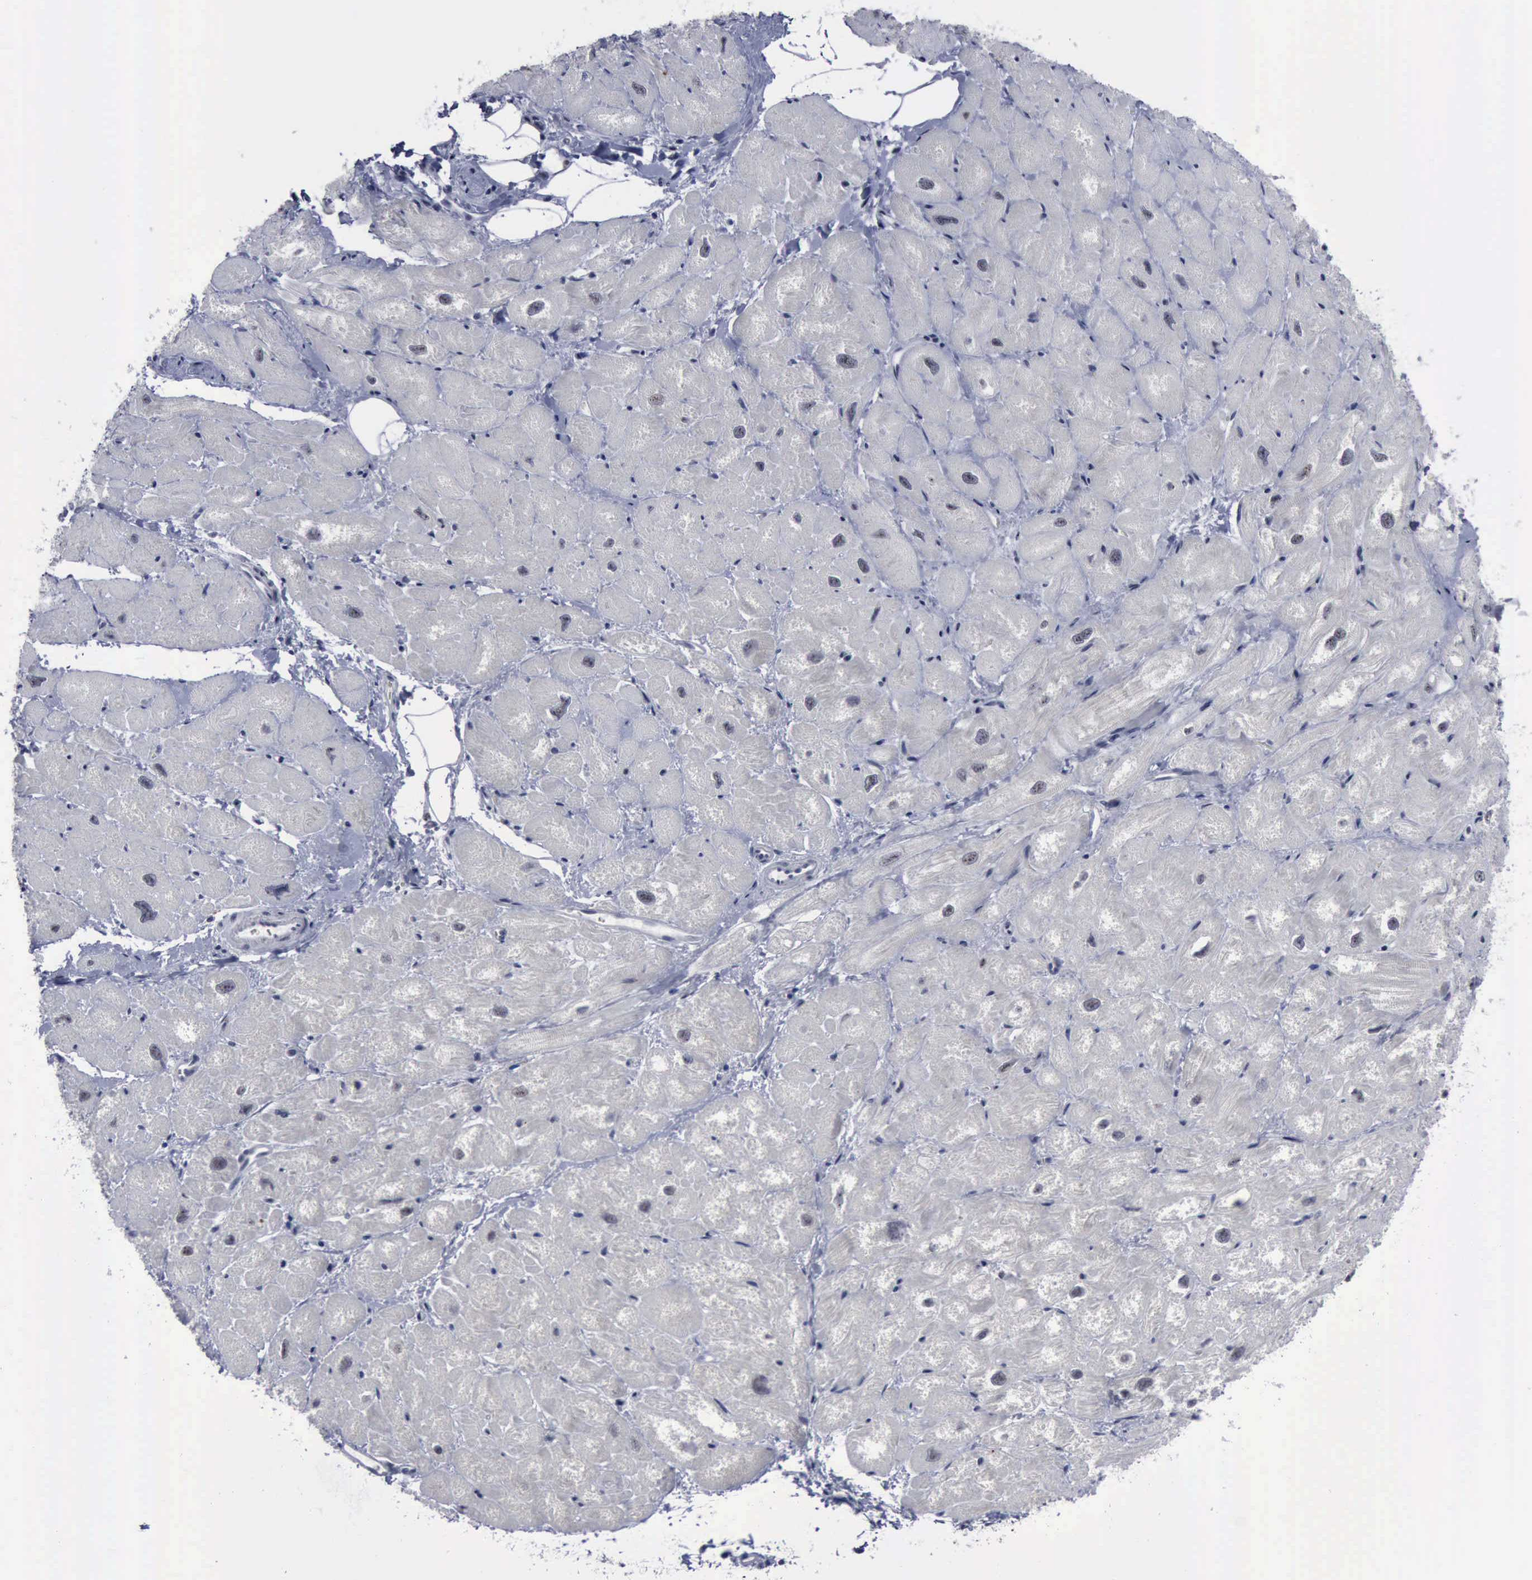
{"staining": {"intensity": "negative", "quantity": "none", "location": "none"}, "tissue": "heart muscle", "cell_type": "Cardiomyocytes", "image_type": "normal", "snomed": [{"axis": "morphology", "description": "Normal tissue, NOS"}, {"axis": "topography", "description": "Heart"}], "caption": "IHC image of unremarkable heart muscle: heart muscle stained with DAB demonstrates no significant protein positivity in cardiomyocytes.", "gene": "BRD1", "patient": {"sex": "male", "age": 49}}